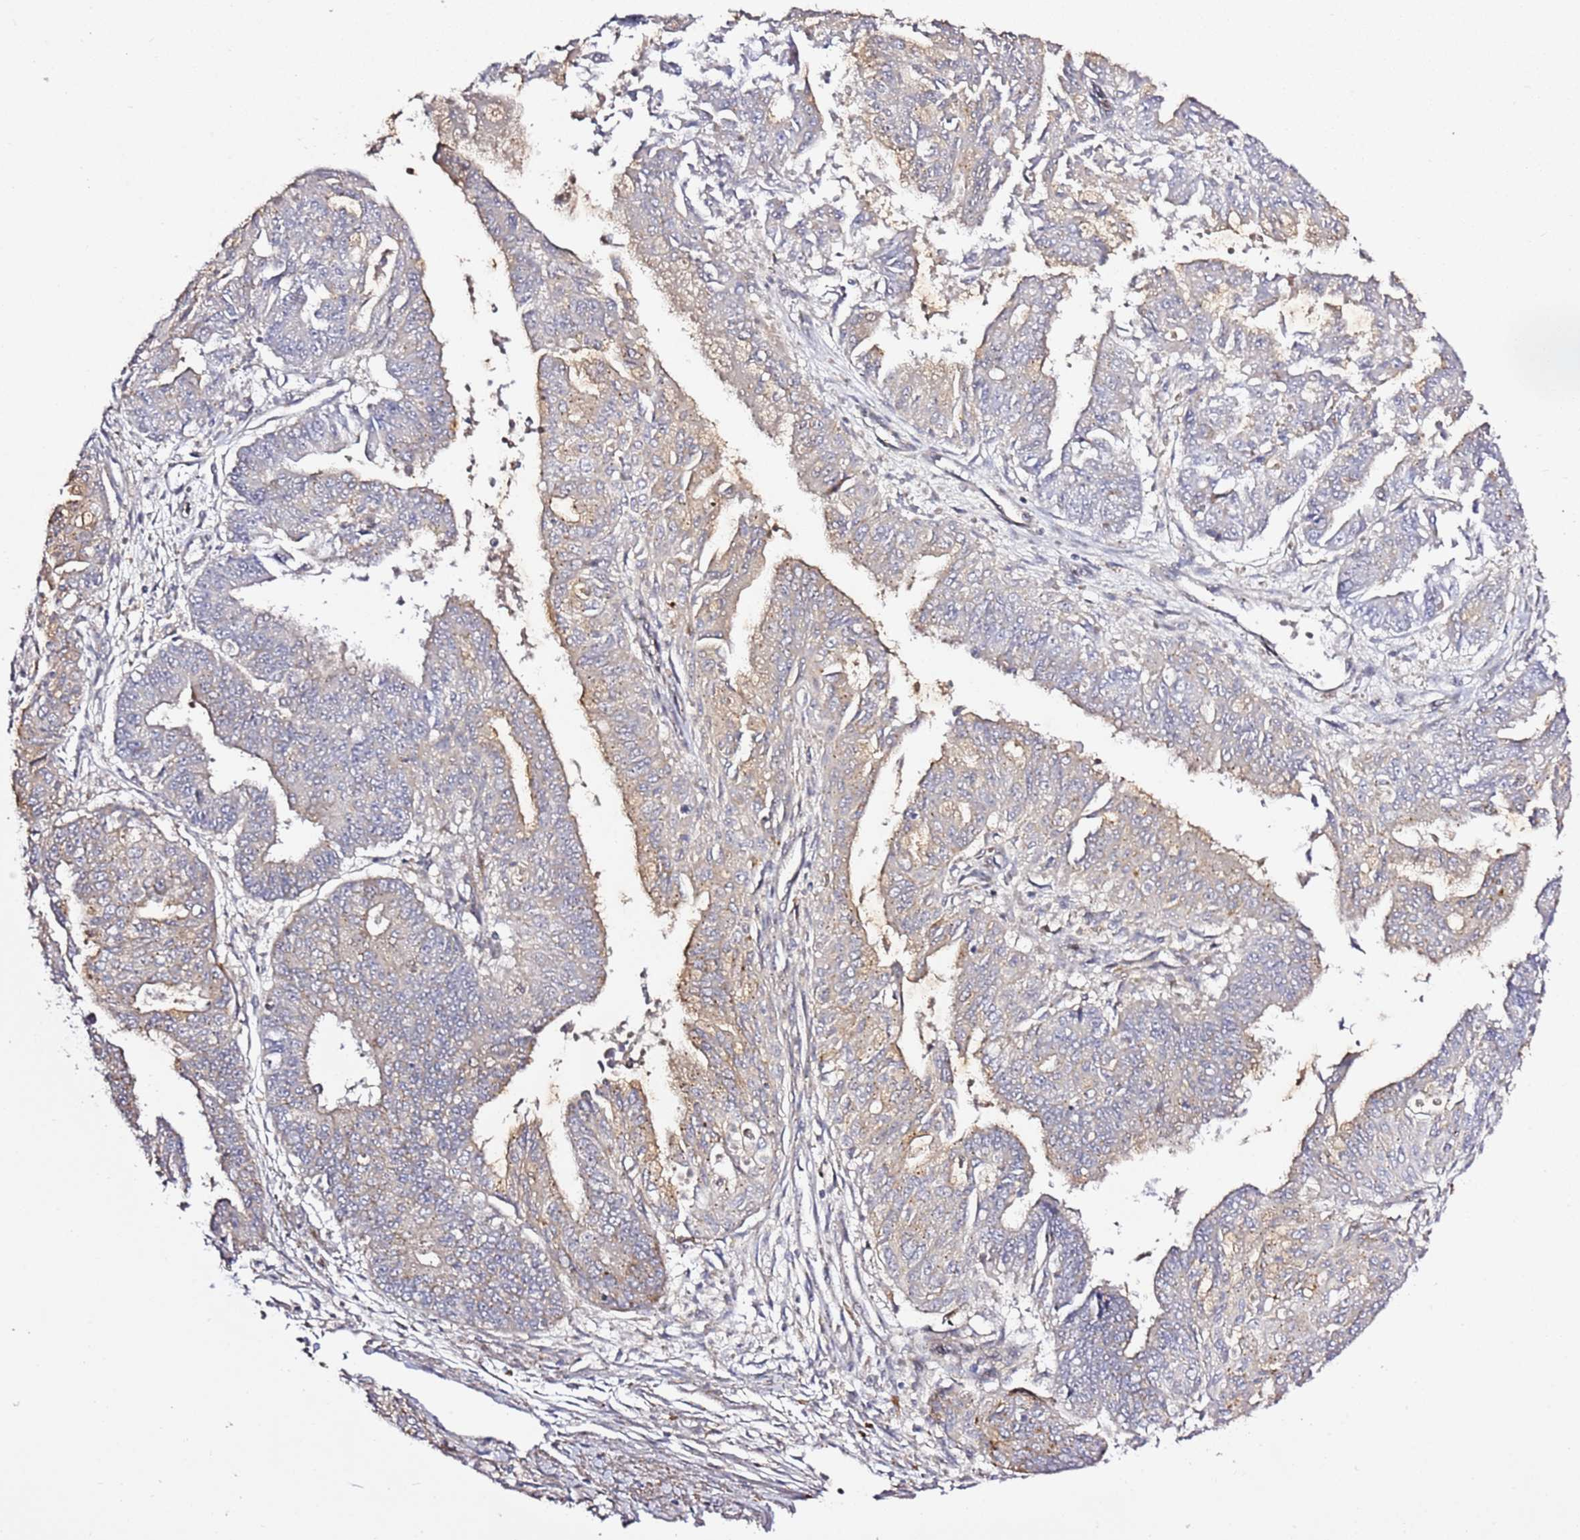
{"staining": {"intensity": "weak", "quantity": "<25%", "location": "cytoplasmic/membranous"}, "tissue": "endometrial cancer", "cell_type": "Tumor cells", "image_type": "cancer", "snomed": [{"axis": "morphology", "description": "Adenocarcinoma, NOS"}, {"axis": "topography", "description": "Endometrium"}], "caption": "Immunohistochemistry micrograph of endometrial adenocarcinoma stained for a protein (brown), which displays no positivity in tumor cells. Nuclei are stained in blue.", "gene": "PVRIG", "patient": {"sex": "female", "age": 73}}